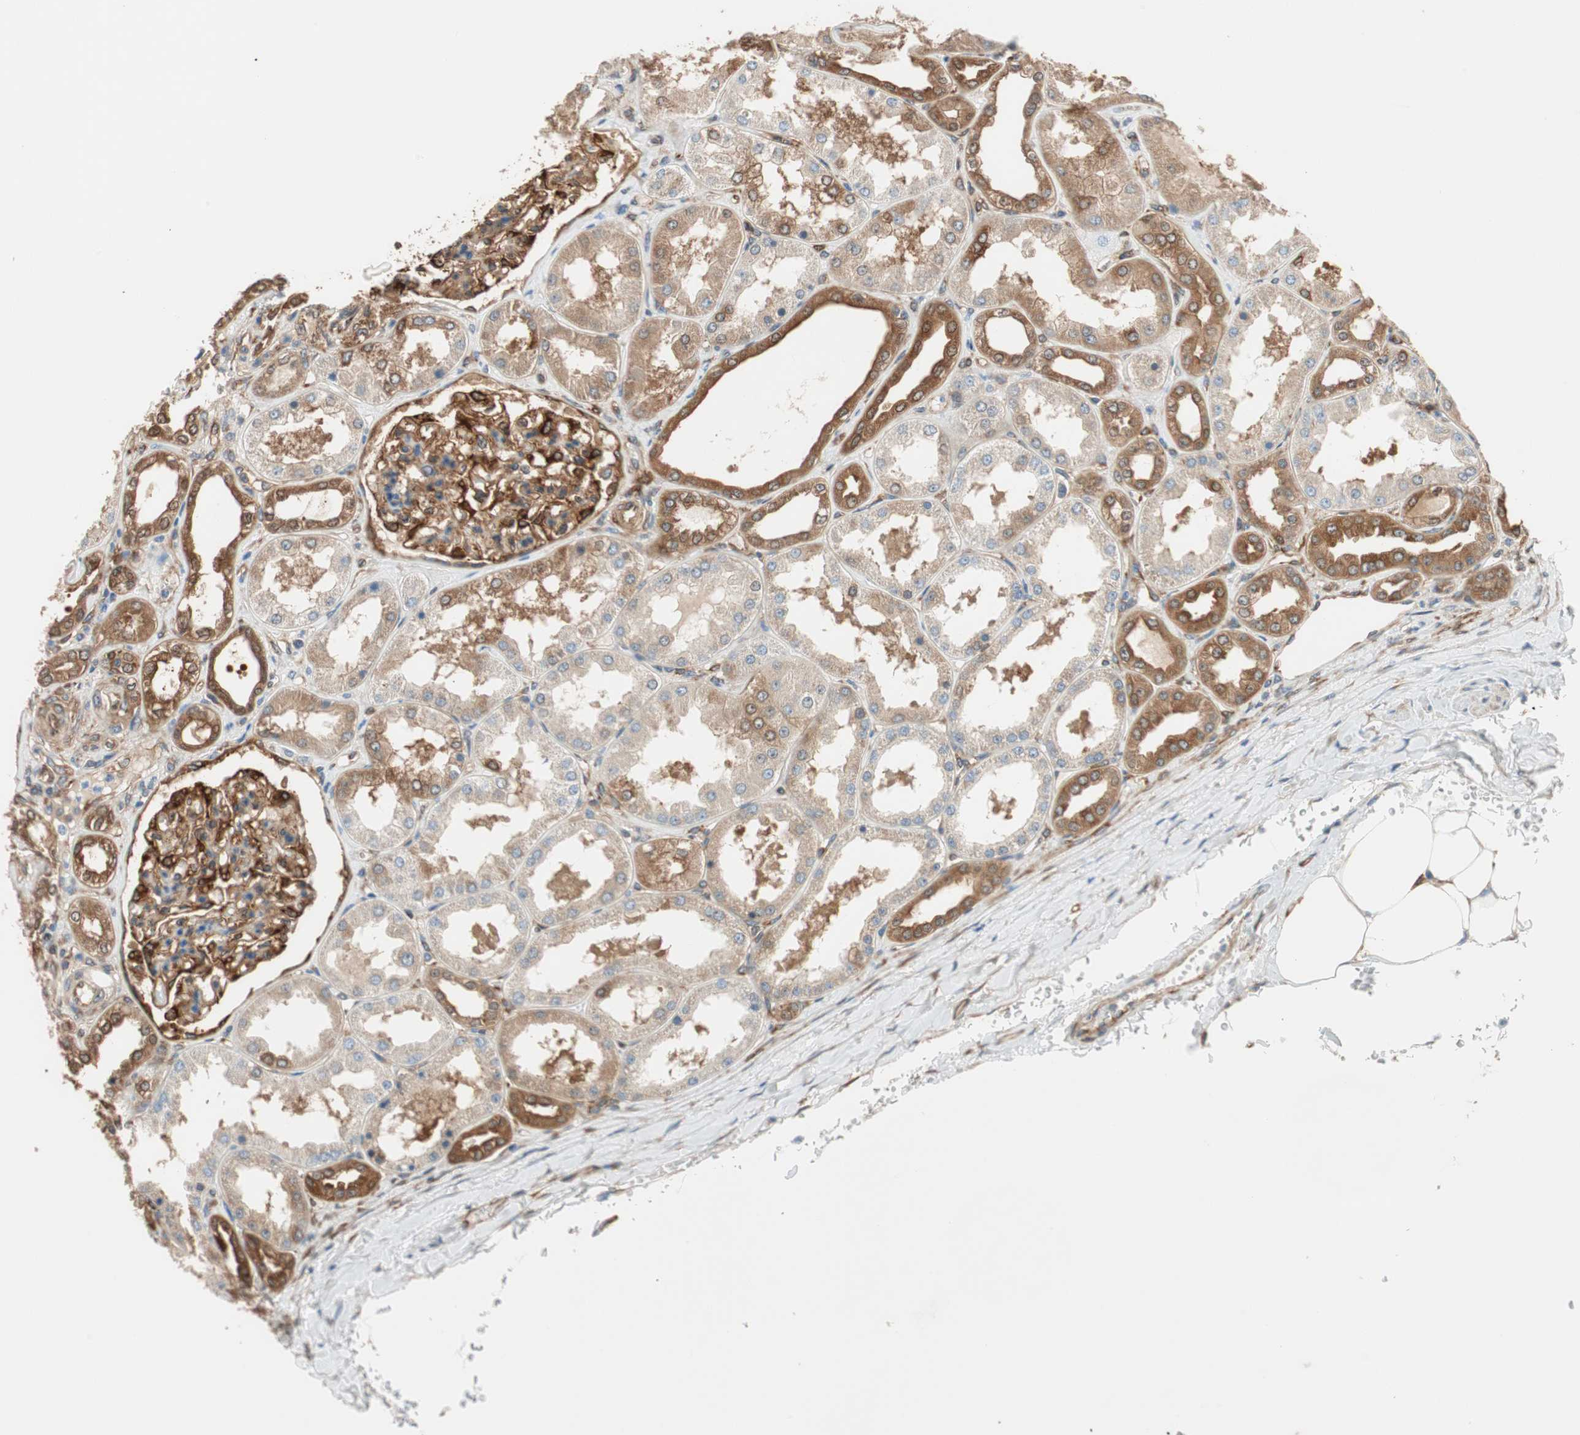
{"staining": {"intensity": "strong", "quantity": ">75%", "location": "cytoplasmic/membranous"}, "tissue": "kidney", "cell_type": "Cells in glomeruli", "image_type": "normal", "snomed": [{"axis": "morphology", "description": "Normal tissue, NOS"}, {"axis": "topography", "description": "Kidney"}], "caption": "Protein analysis of benign kidney reveals strong cytoplasmic/membranous positivity in about >75% of cells in glomeruli. The staining was performed using DAB, with brown indicating positive protein expression. Nuclei are stained blue with hematoxylin.", "gene": "WASL", "patient": {"sex": "female", "age": 56}}